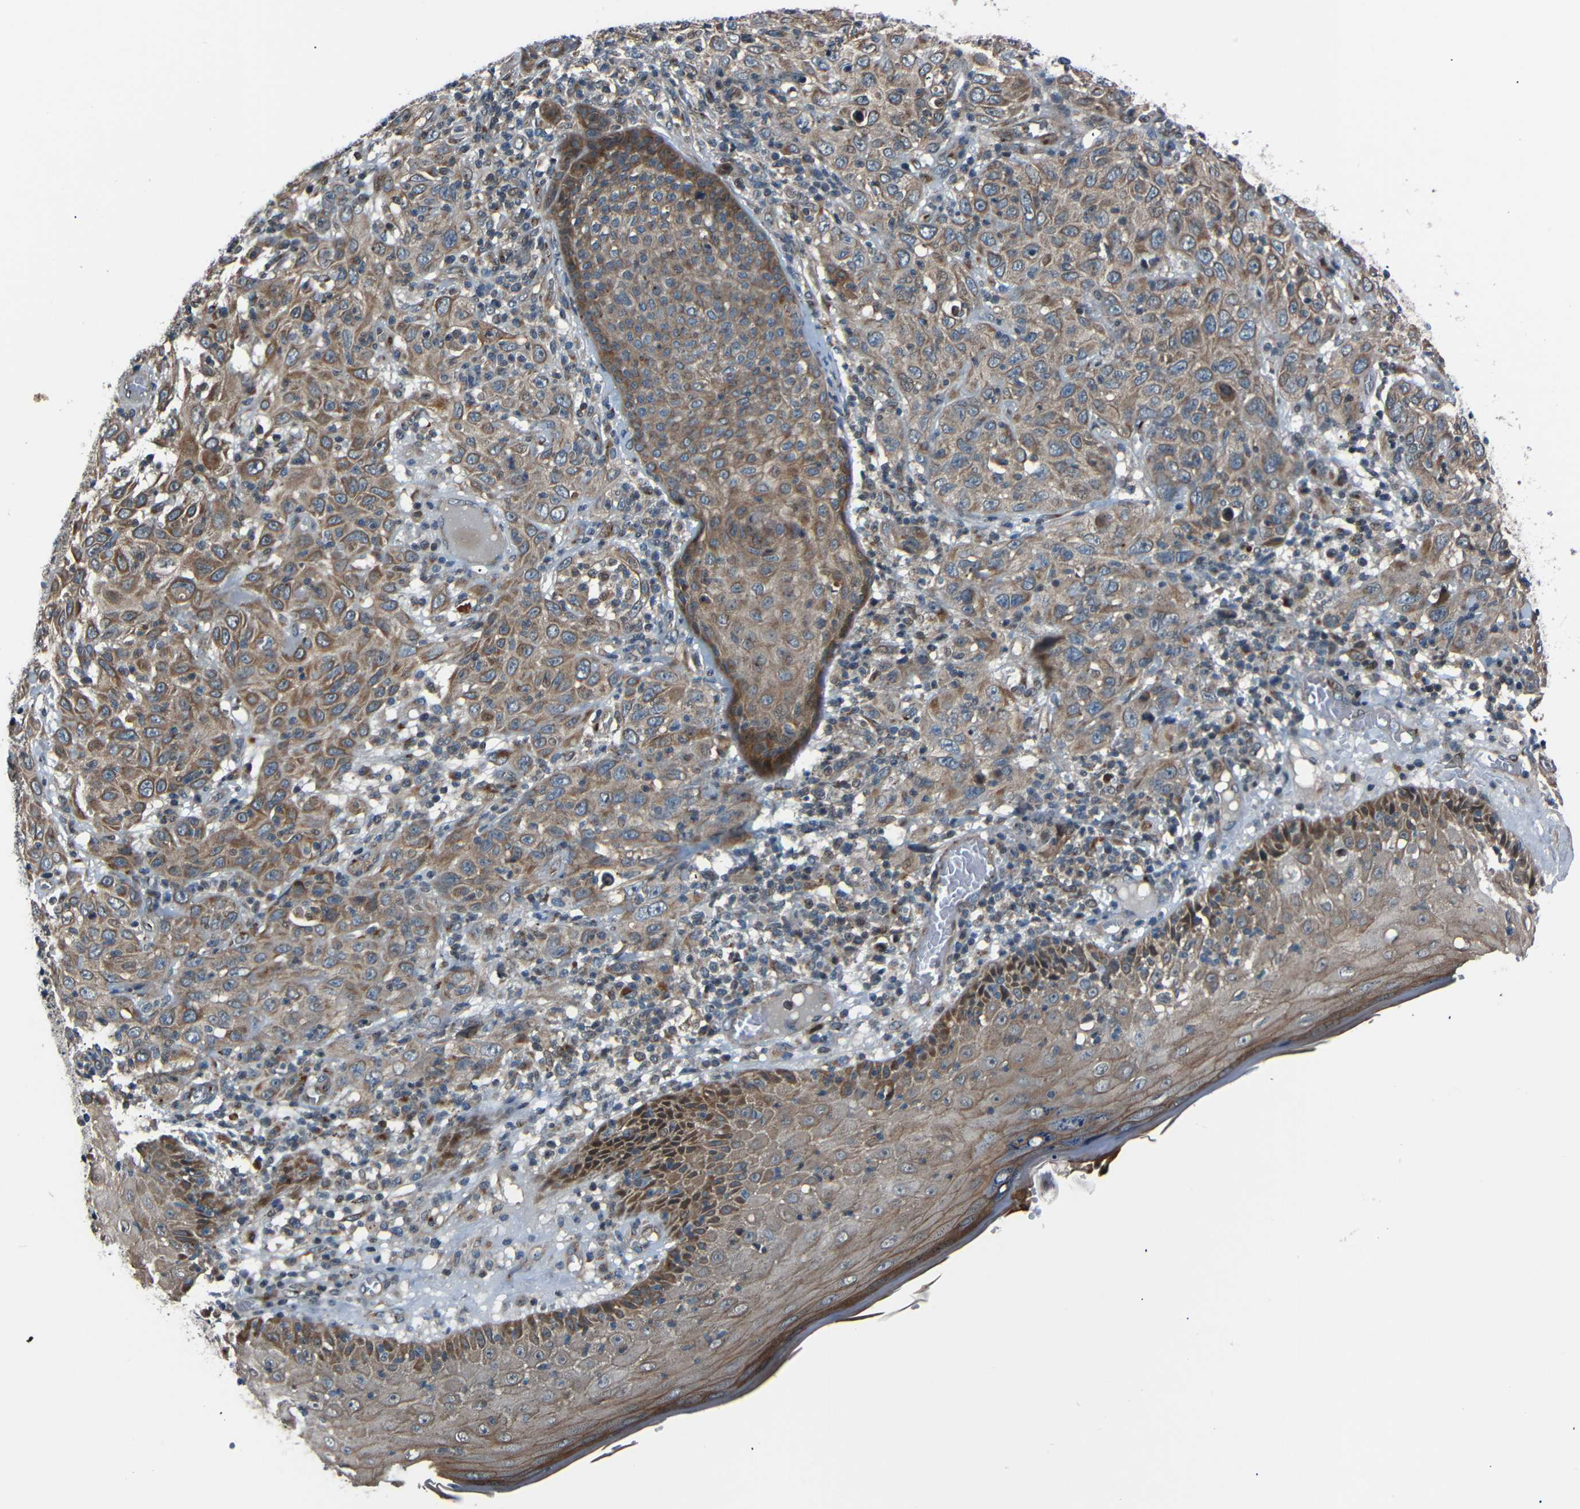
{"staining": {"intensity": "moderate", "quantity": "25%-75%", "location": "cytoplasmic/membranous"}, "tissue": "skin cancer", "cell_type": "Tumor cells", "image_type": "cancer", "snomed": [{"axis": "morphology", "description": "Squamous cell carcinoma, NOS"}, {"axis": "topography", "description": "Skin"}], "caption": "A brown stain labels moderate cytoplasmic/membranous staining of a protein in human skin cancer (squamous cell carcinoma) tumor cells.", "gene": "AKAP9", "patient": {"sex": "female", "age": 88}}